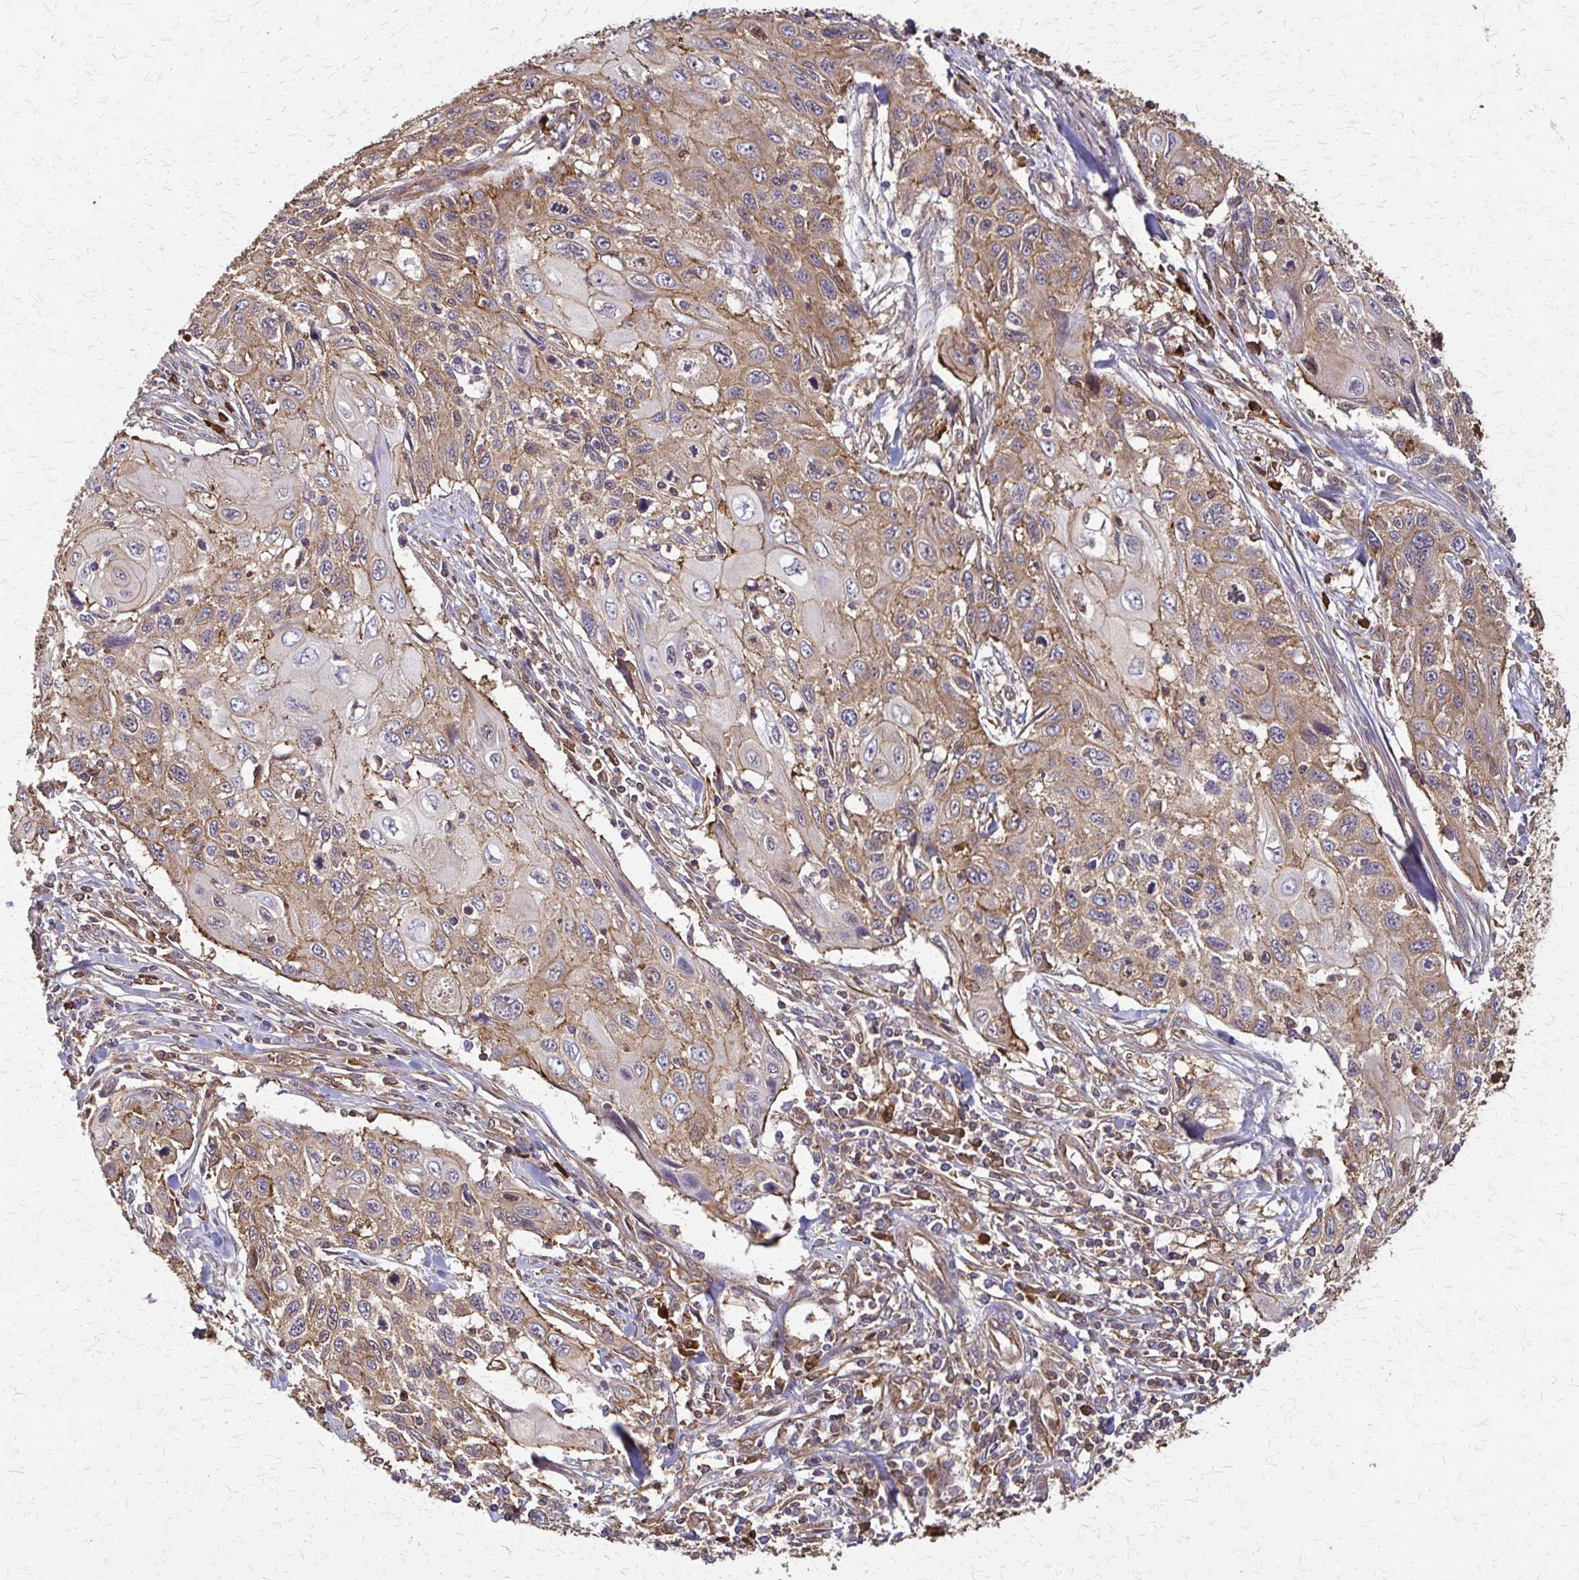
{"staining": {"intensity": "moderate", "quantity": ">75%", "location": "cytoplasmic/membranous"}, "tissue": "cervical cancer", "cell_type": "Tumor cells", "image_type": "cancer", "snomed": [{"axis": "morphology", "description": "Squamous cell carcinoma, NOS"}, {"axis": "topography", "description": "Cervix"}], "caption": "Cervical squamous cell carcinoma stained for a protein demonstrates moderate cytoplasmic/membranous positivity in tumor cells.", "gene": "EEF2", "patient": {"sex": "female", "age": 70}}